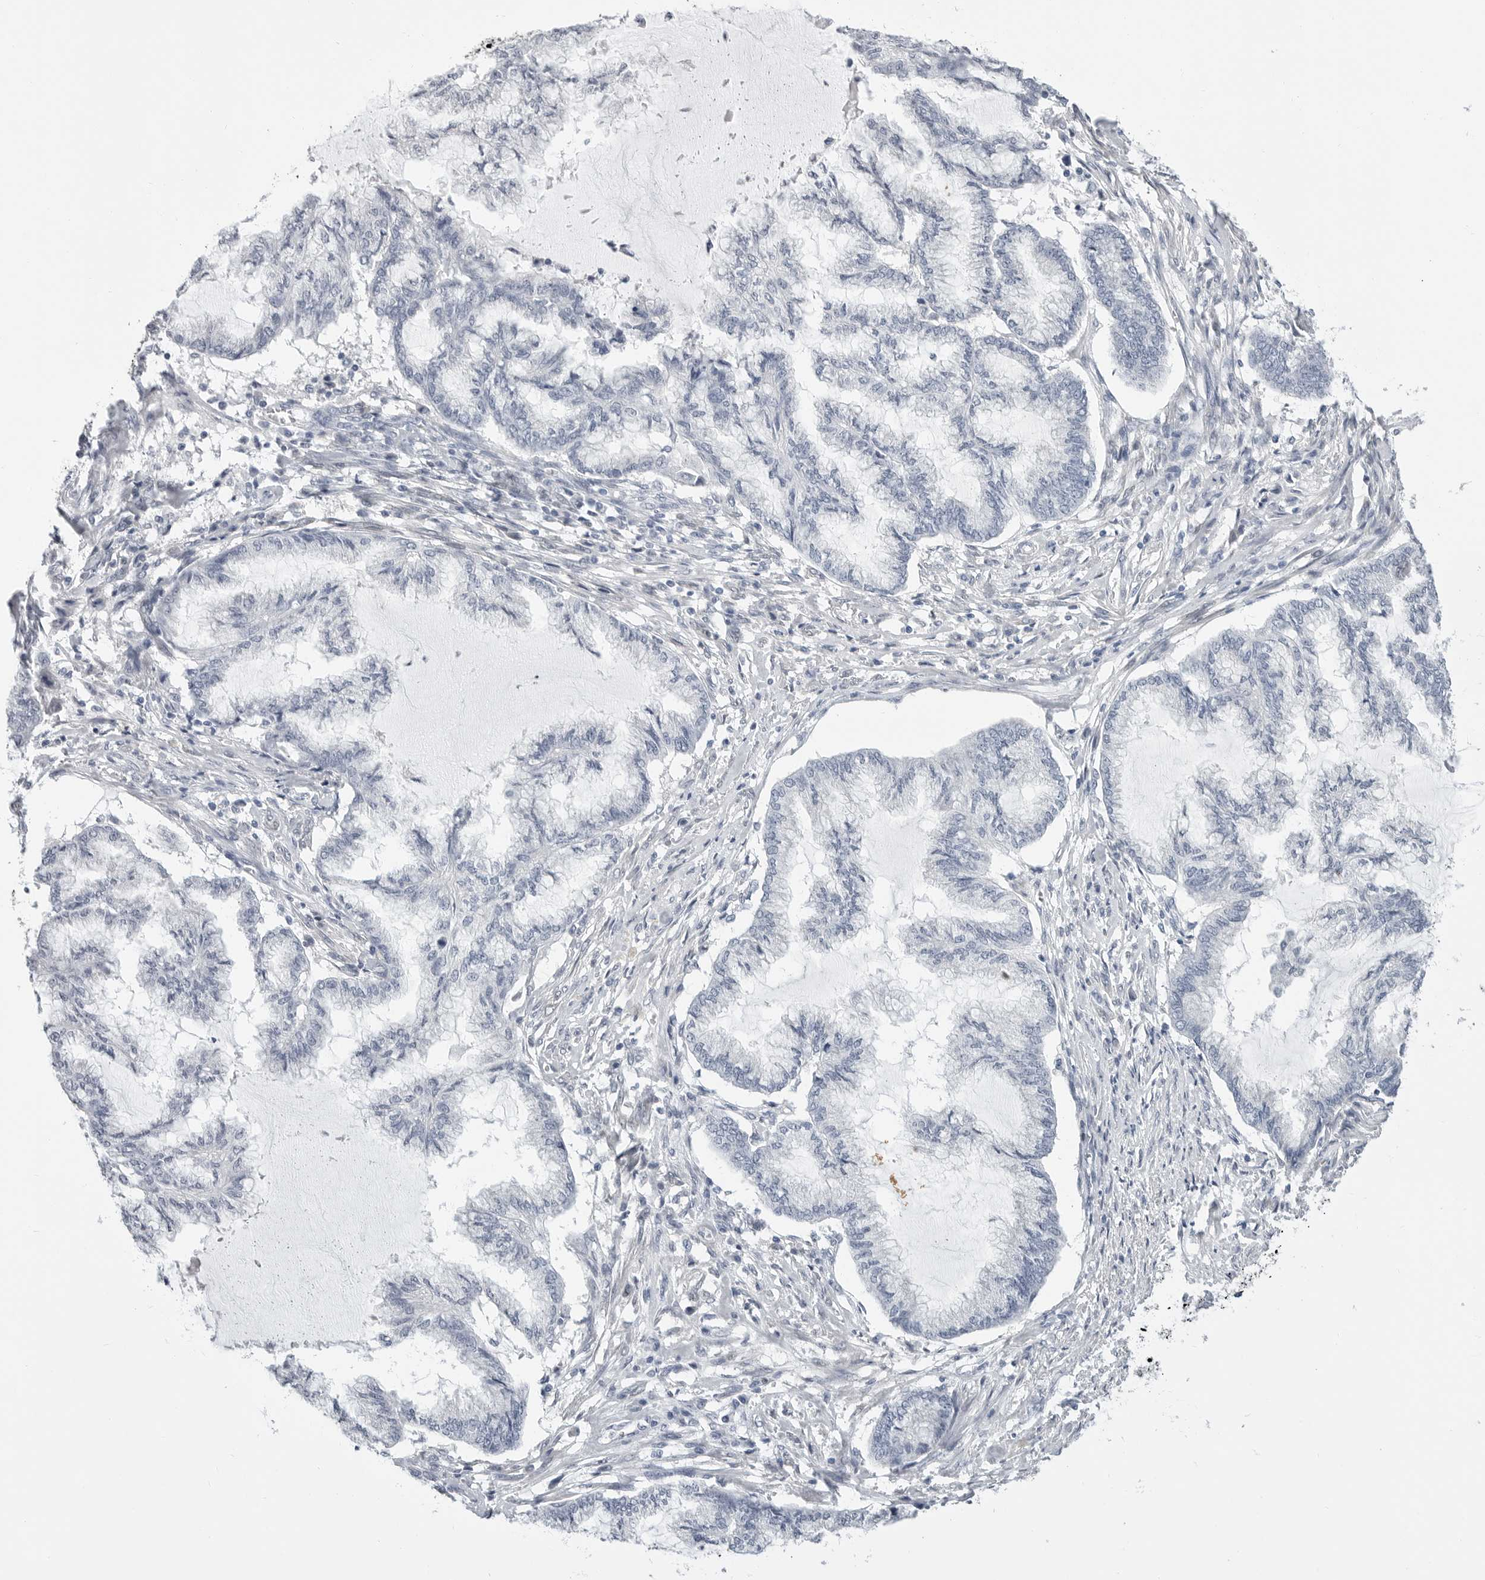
{"staining": {"intensity": "negative", "quantity": "none", "location": "none"}, "tissue": "endometrial cancer", "cell_type": "Tumor cells", "image_type": "cancer", "snomed": [{"axis": "morphology", "description": "Adenocarcinoma, NOS"}, {"axis": "topography", "description": "Endometrium"}], "caption": "DAB immunohistochemical staining of human endometrial adenocarcinoma displays no significant expression in tumor cells.", "gene": "PLN", "patient": {"sex": "female", "age": 86}}